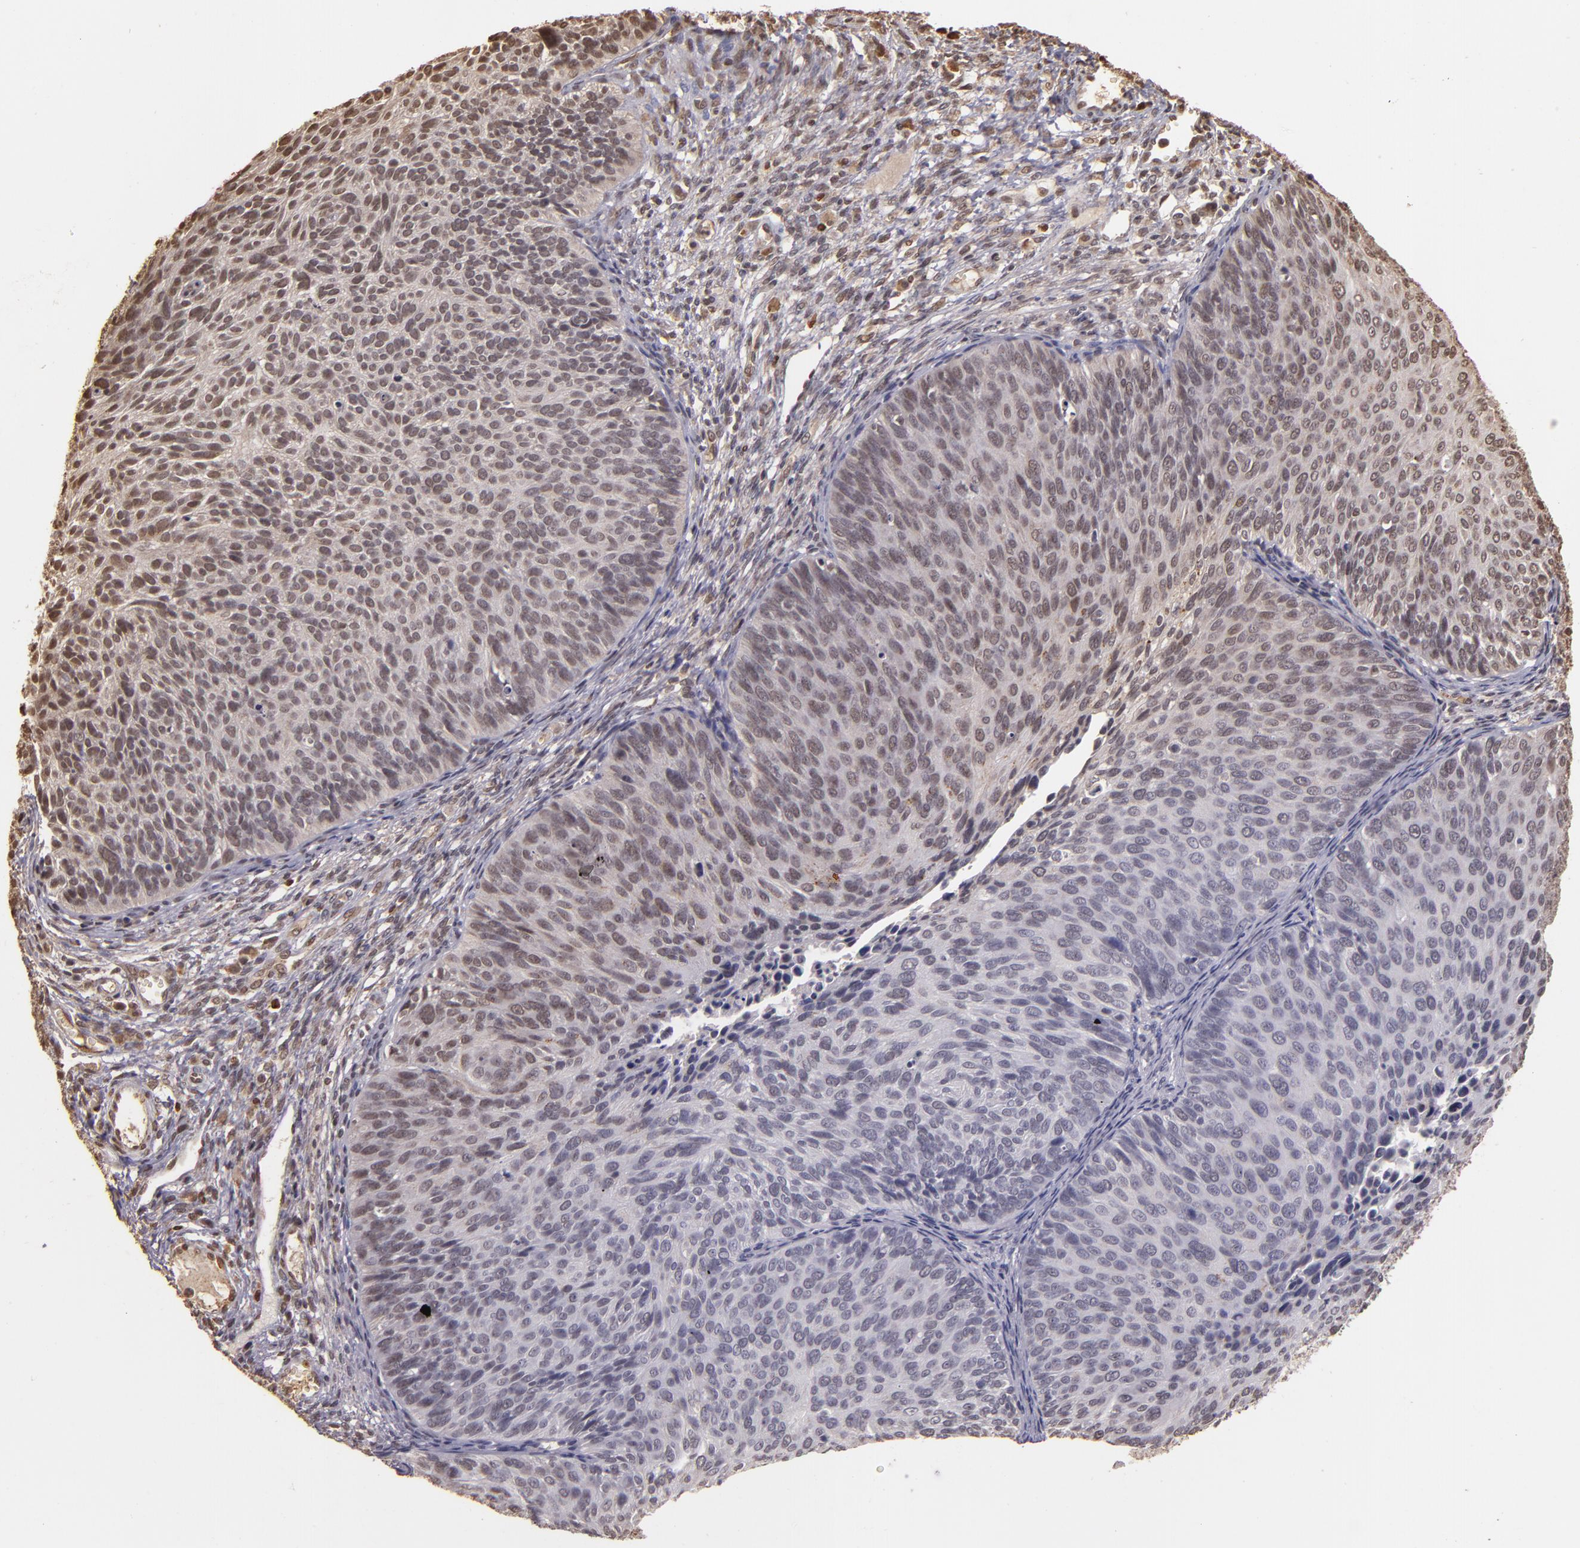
{"staining": {"intensity": "weak", "quantity": ">75%", "location": "cytoplasmic/membranous,nuclear"}, "tissue": "cervical cancer", "cell_type": "Tumor cells", "image_type": "cancer", "snomed": [{"axis": "morphology", "description": "Squamous cell carcinoma, NOS"}, {"axis": "topography", "description": "Cervix"}], "caption": "Cervical cancer (squamous cell carcinoma) stained with DAB immunohistochemistry (IHC) displays low levels of weak cytoplasmic/membranous and nuclear expression in approximately >75% of tumor cells.", "gene": "CUL1", "patient": {"sex": "female", "age": 36}}